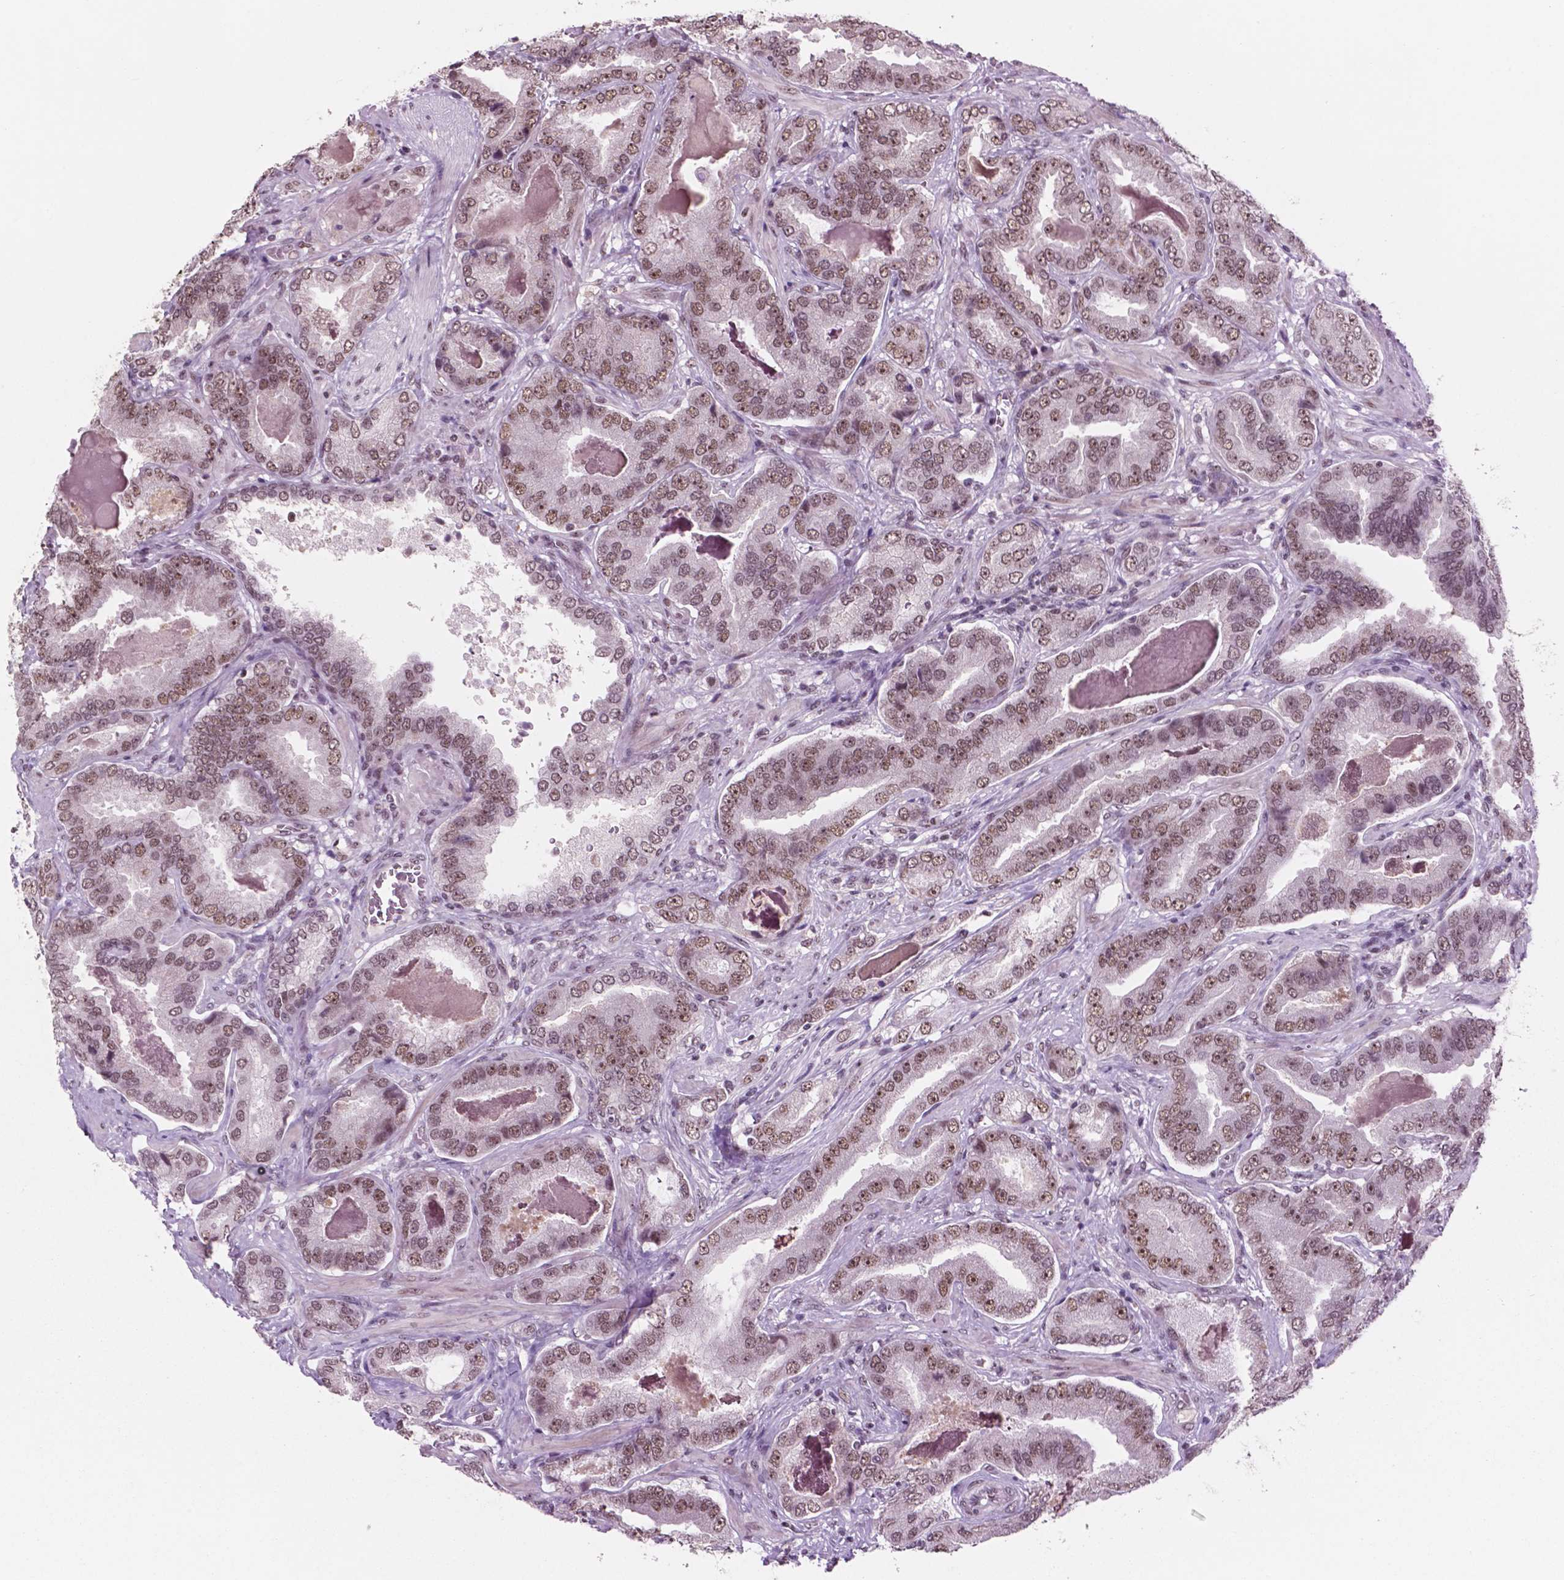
{"staining": {"intensity": "moderate", "quantity": ">75%", "location": "nuclear"}, "tissue": "prostate cancer", "cell_type": "Tumor cells", "image_type": "cancer", "snomed": [{"axis": "morphology", "description": "Adenocarcinoma, NOS"}, {"axis": "topography", "description": "Prostate"}], "caption": "A micrograph of human adenocarcinoma (prostate) stained for a protein exhibits moderate nuclear brown staining in tumor cells.", "gene": "POLR2E", "patient": {"sex": "male", "age": 64}}